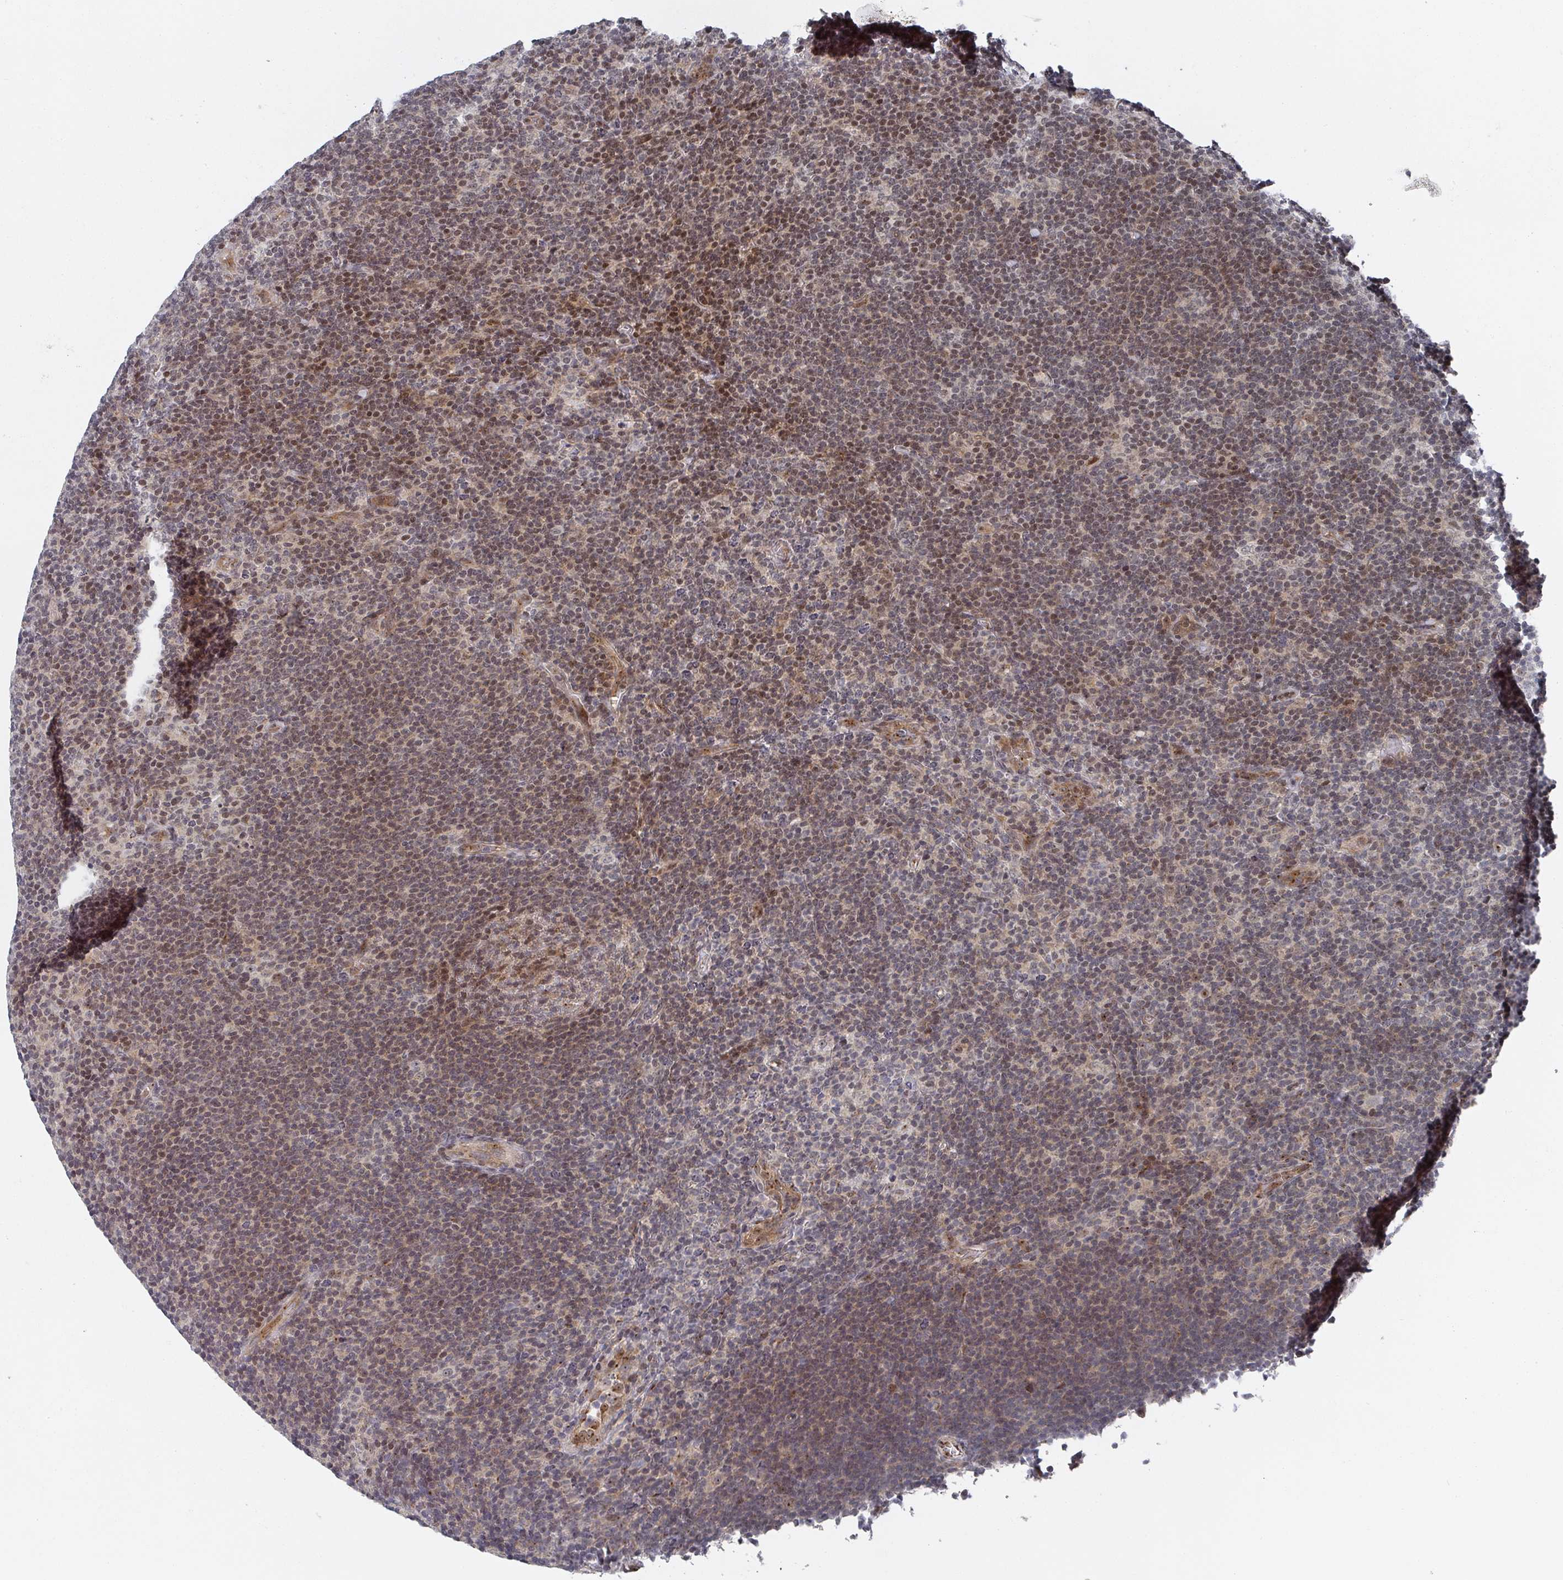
{"staining": {"intensity": "moderate", "quantity": "25%-75%", "location": "nuclear"}, "tissue": "lymphoma", "cell_type": "Tumor cells", "image_type": "cancer", "snomed": [{"axis": "morphology", "description": "Hodgkin's disease, NOS"}, {"axis": "topography", "description": "Lymph node"}], "caption": "Brown immunohistochemical staining in lymphoma shows moderate nuclear staining in about 25%-75% of tumor cells.", "gene": "KIF1C", "patient": {"sex": "female", "age": 57}}